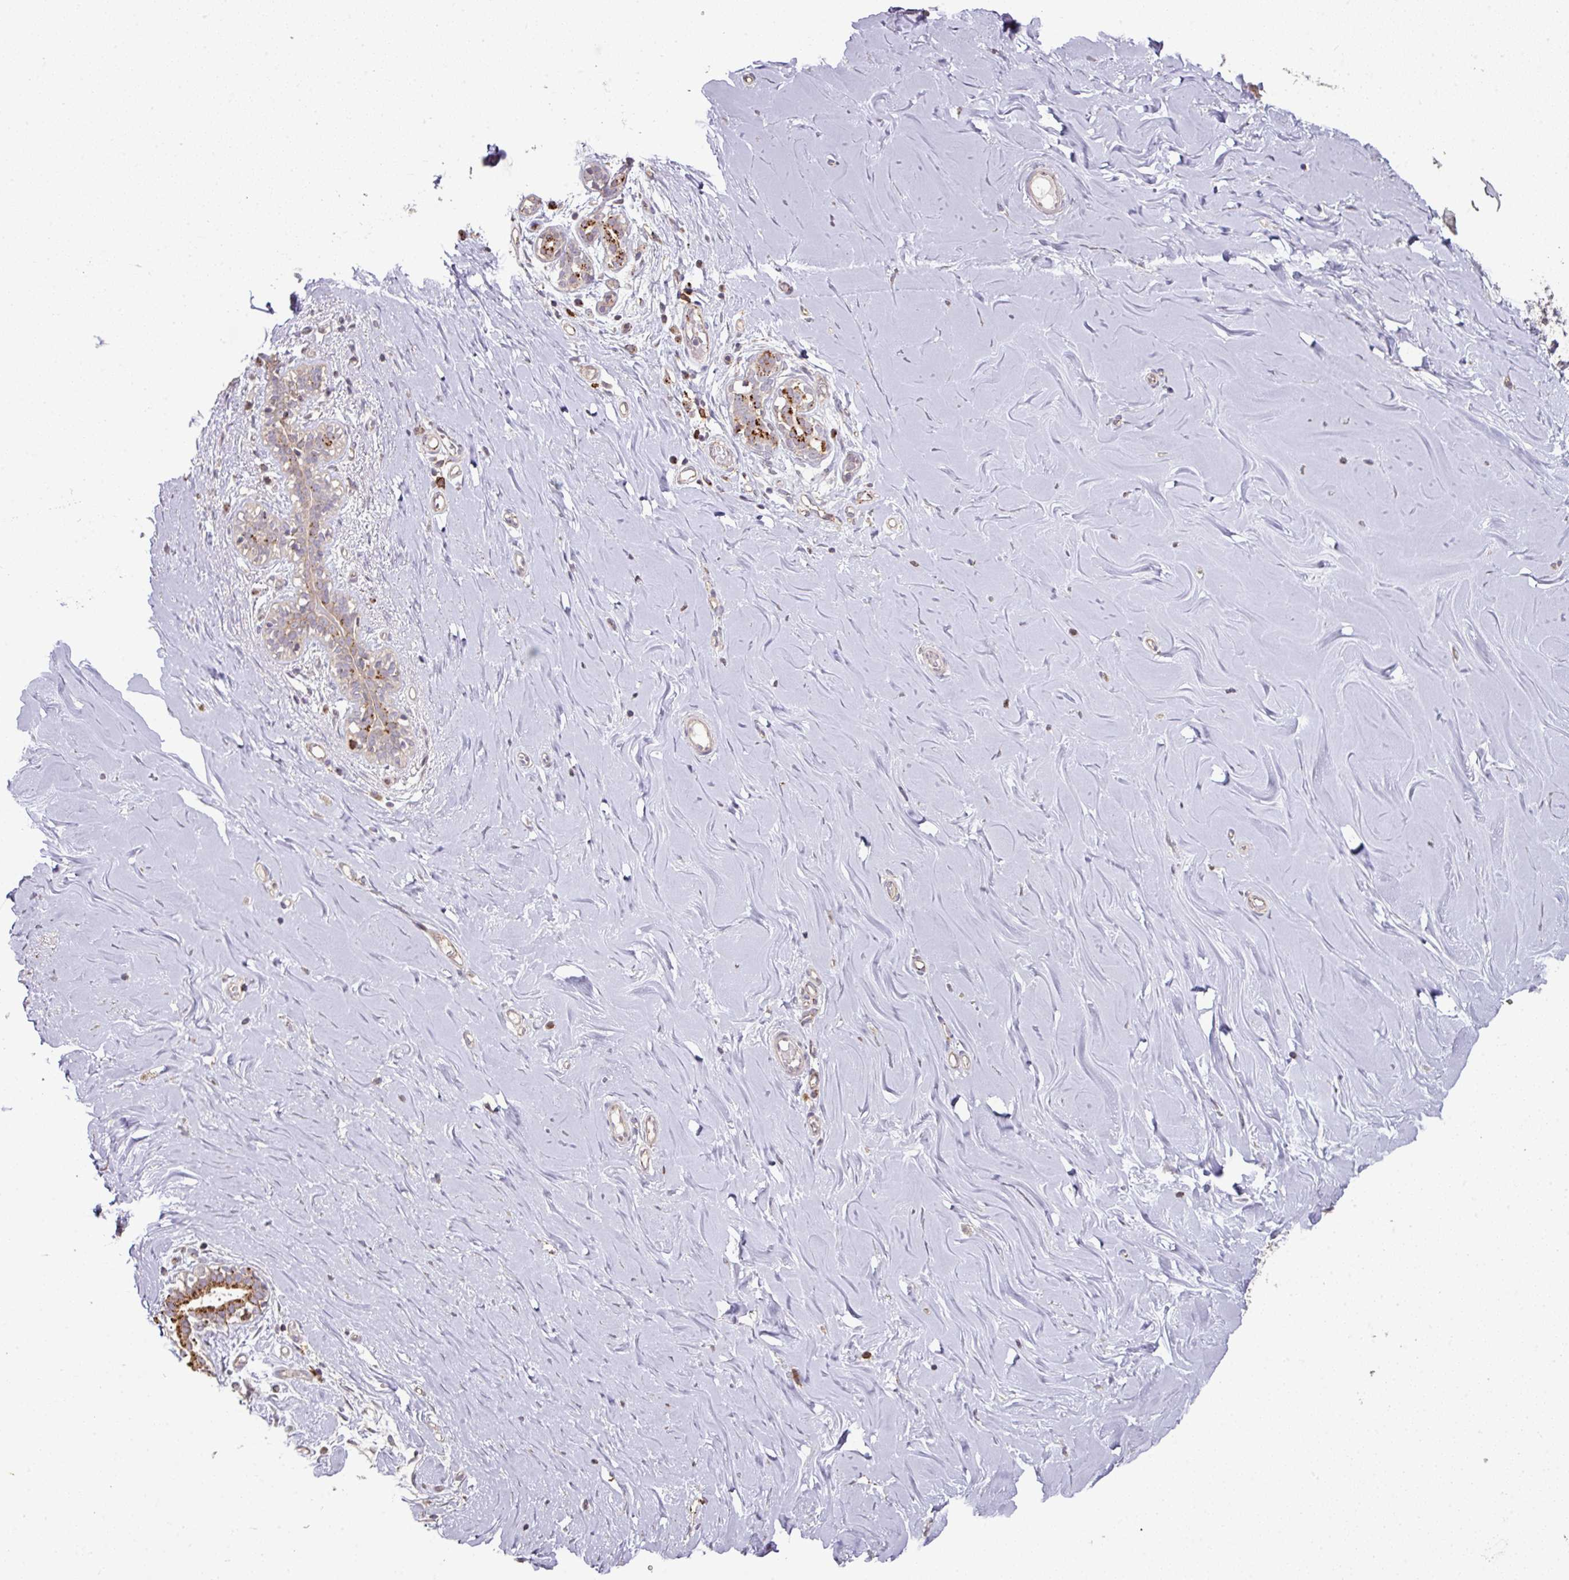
{"staining": {"intensity": "negative", "quantity": "none", "location": "none"}, "tissue": "breast", "cell_type": "Adipocytes", "image_type": "normal", "snomed": [{"axis": "morphology", "description": "Normal tissue, NOS"}, {"axis": "topography", "description": "Breast"}], "caption": "This is an immunohistochemistry (IHC) photomicrograph of normal breast. There is no expression in adipocytes.", "gene": "CXCR5", "patient": {"sex": "female", "age": 27}}